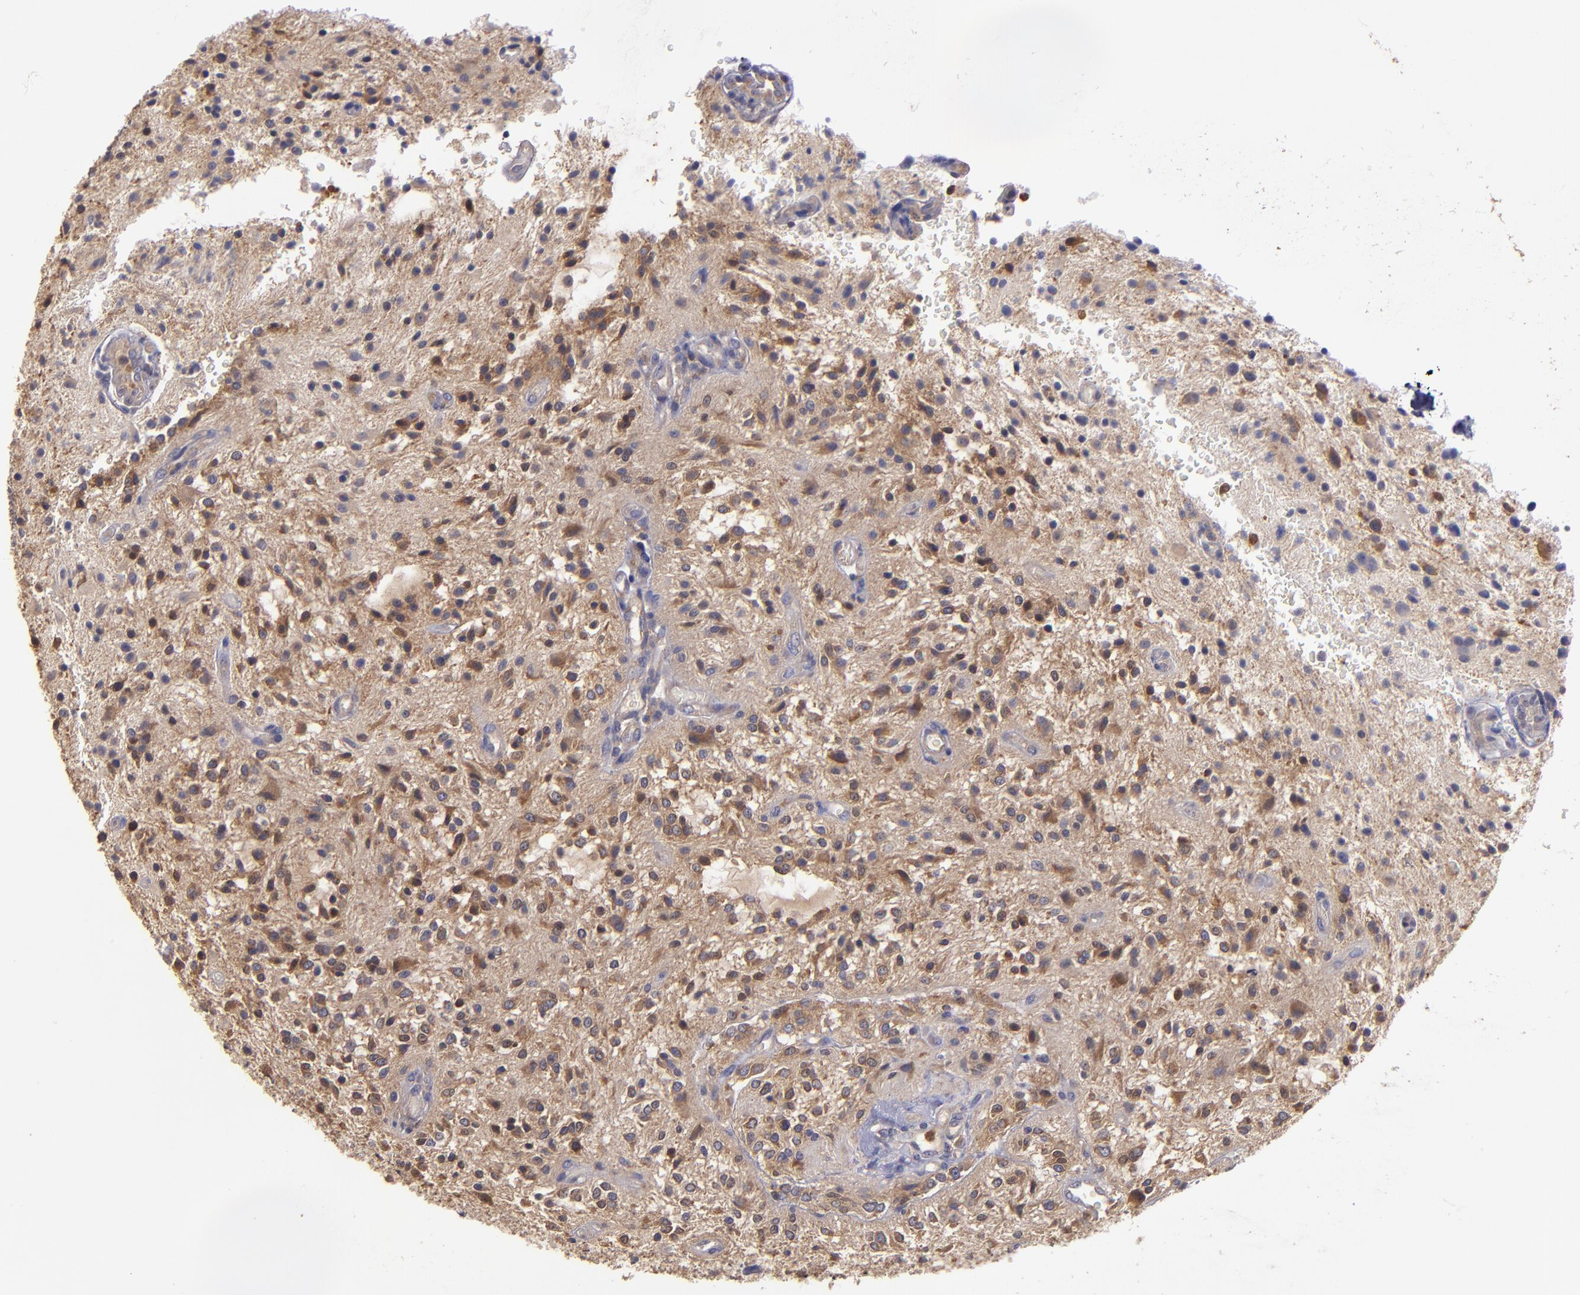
{"staining": {"intensity": "moderate", "quantity": "25%-75%", "location": "cytoplasmic/membranous"}, "tissue": "glioma", "cell_type": "Tumor cells", "image_type": "cancer", "snomed": [{"axis": "morphology", "description": "Glioma, malignant, NOS"}, {"axis": "topography", "description": "Cerebellum"}], "caption": "Glioma stained with a brown dye reveals moderate cytoplasmic/membranous positive positivity in approximately 25%-75% of tumor cells.", "gene": "CARS1", "patient": {"sex": "female", "age": 10}}